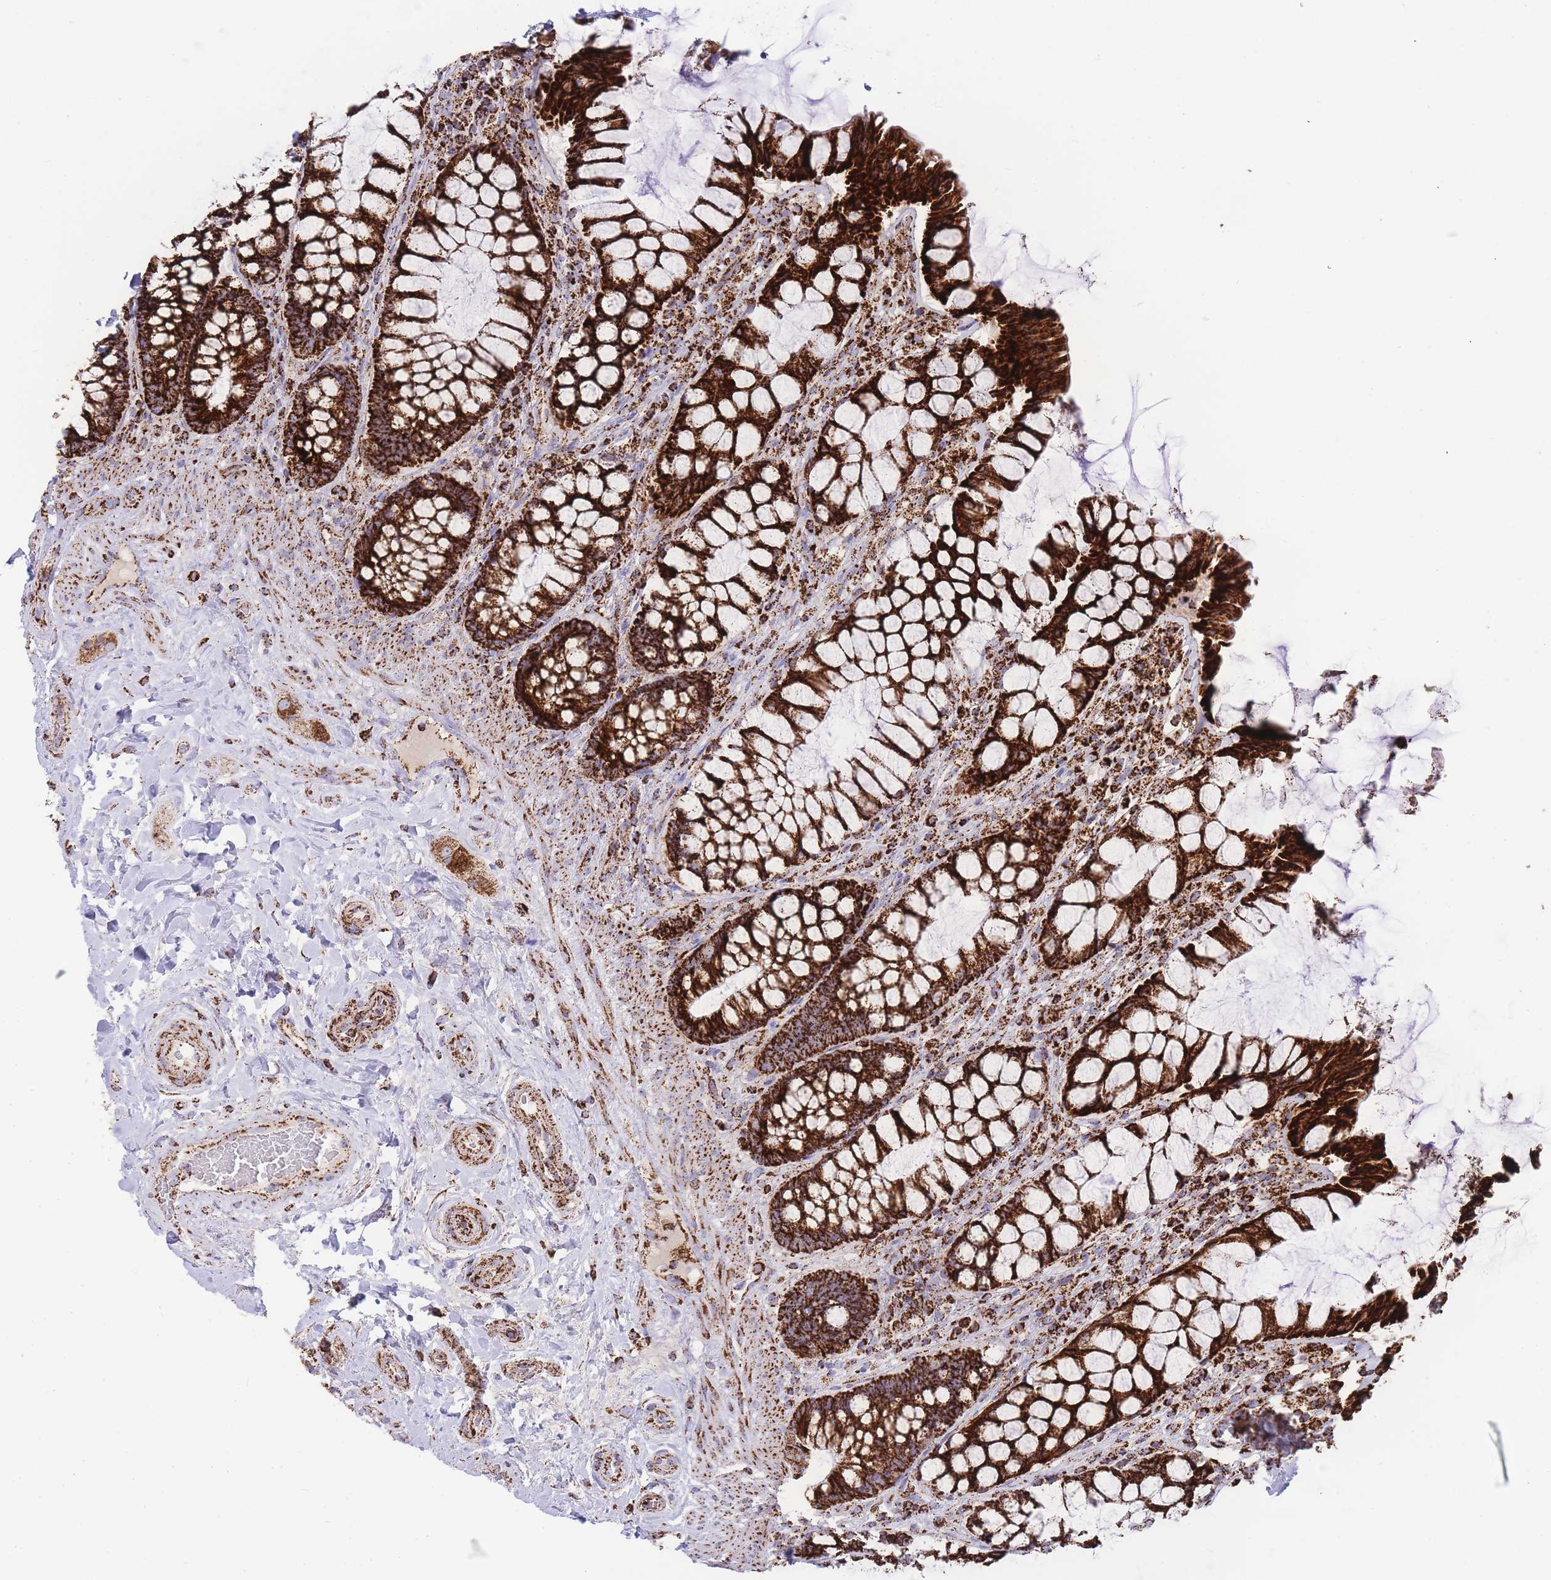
{"staining": {"intensity": "strong", "quantity": ">75%", "location": "cytoplasmic/membranous"}, "tissue": "rectum", "cell_type": "Glandular cells", "image_type": "normal", "snomed": [{"axis": "morphology", "description": "Normal tissue, NOS"}, {"axis": "topography", "description": "Rectum"}], "caption": "This image displays immunohistochemistry (IHC) staining of normal human rectum, with high strong cytoplasmic/membranous positivity in approximately >75% of glandular cells.", "gene": "GSTM1", "patient": {"sex": "female", "age": 58}}